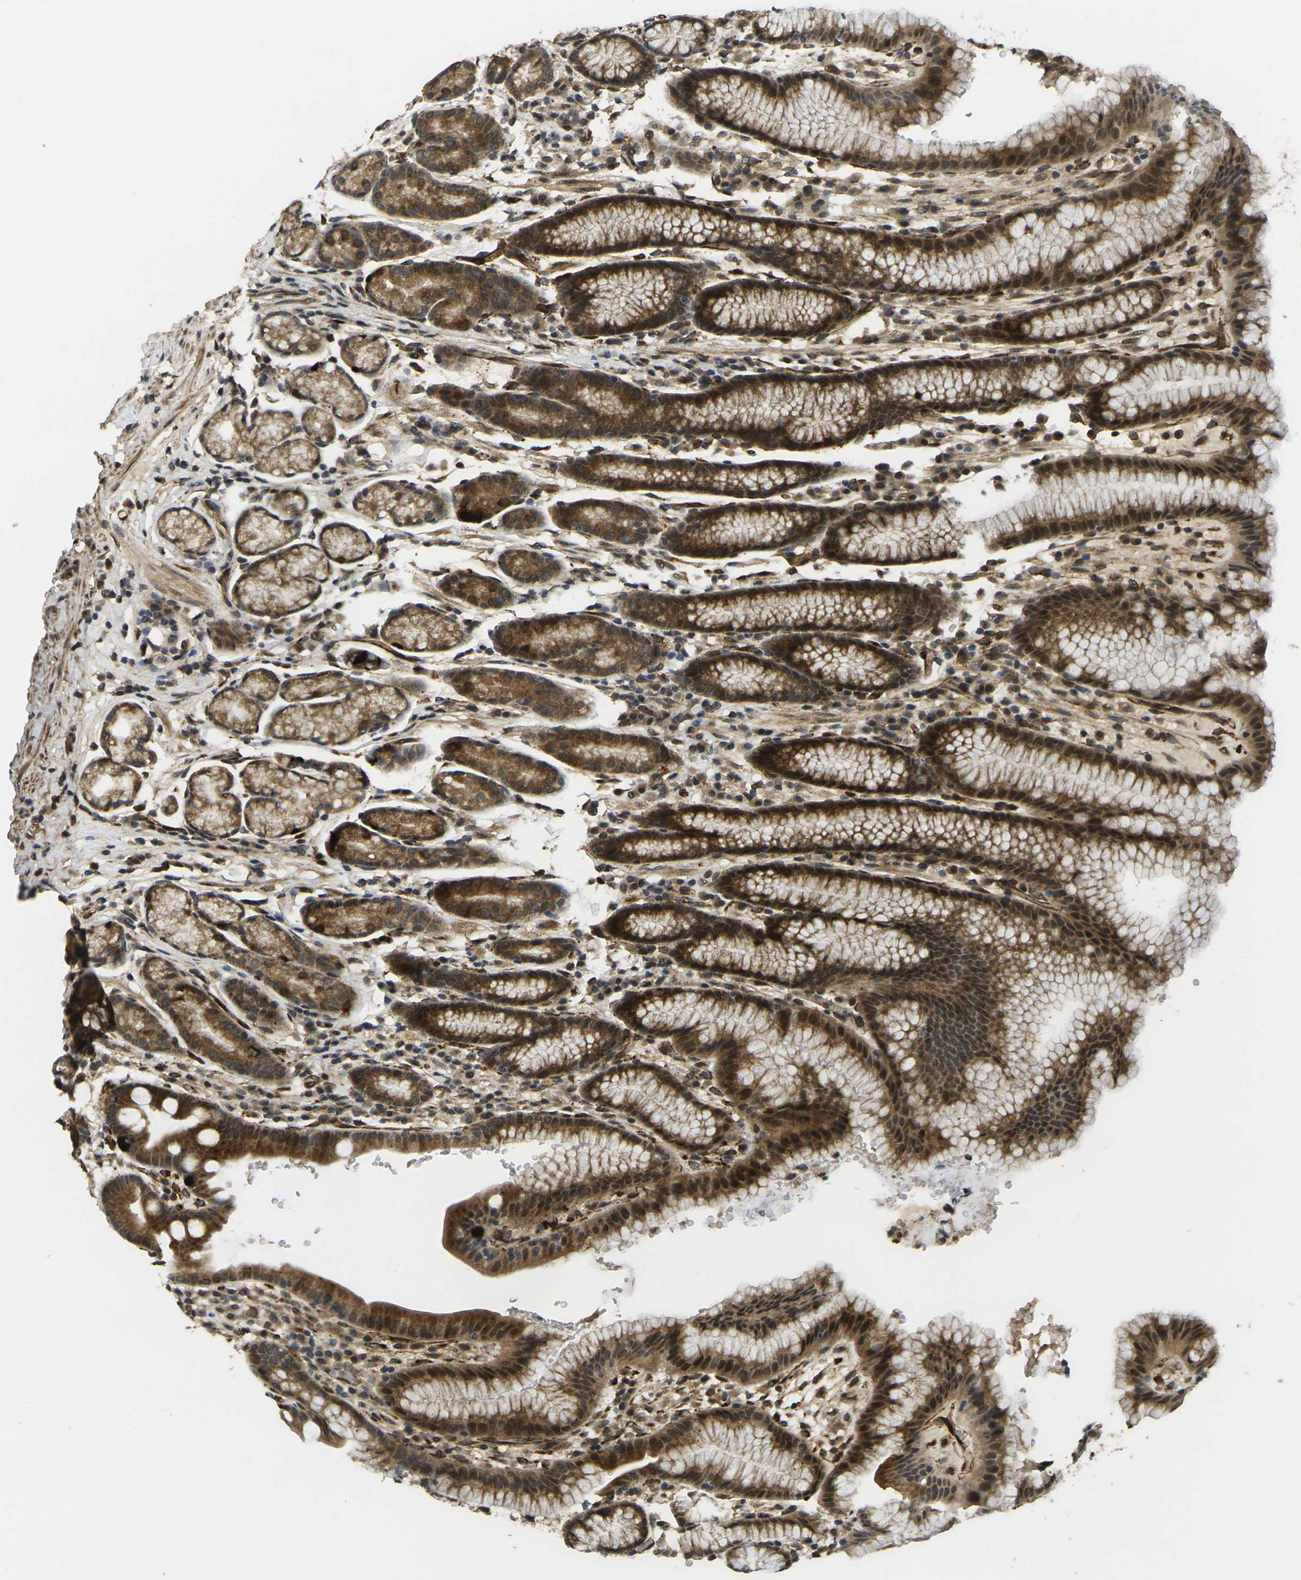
{"staining": {"intensity": "strong", "quantity": ">75%", "location": "cytoplasmic/membranous"}, "tissue": "stomach", "cell_type": "Glandular cells", "image_type": "normal", "snomed": [{"axis": "morphology", "description": "Normal tissue, NOS"}, {"axis": "topography", "description": "Stomach, lower"}], "caption": "Protein analysis of normal stomach displays strong cytoplasmic/membranous expression in about >75% of glandular cells.", "gene": "FUT11", "patient": {"sex": "male", "age": 52}}